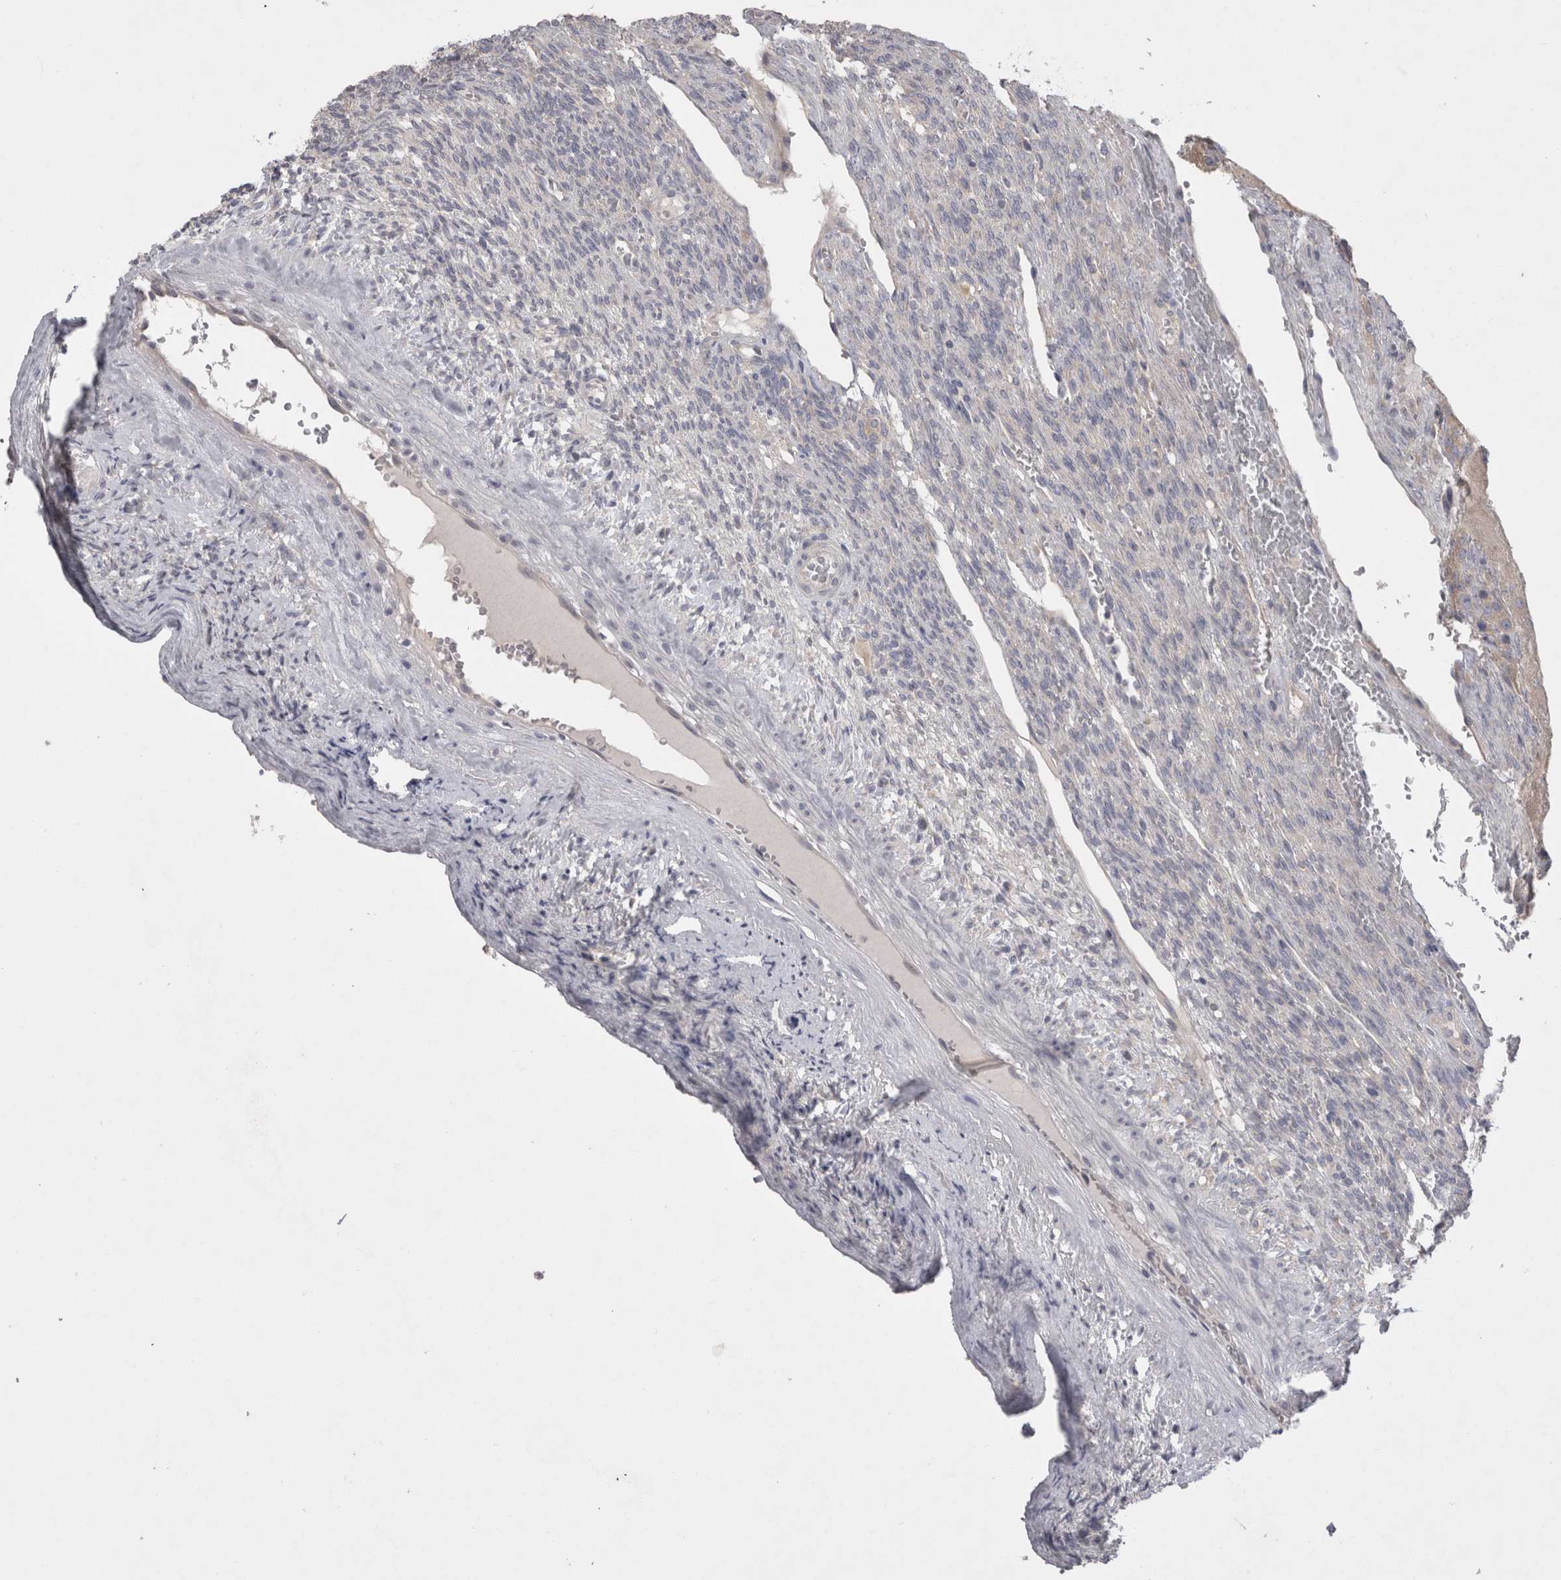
{"staining": {"intensity": "negative", "quantity": "none", "location": "none"}, "tissue": "ovary", "cell_type": "Ovarian stroma cells", "image_type": "normal", "snomed": [{"axis": "morphology", "description": "Normal tissue, NOS"}, {"axis": "topography", "description": "Ovary"}], "caption": "IHC of unremarkable human ovary reveals no staining in ovarian stroma cells.", "gene": "LRRC40", "patient": {"sex": "female", "age": 34}}